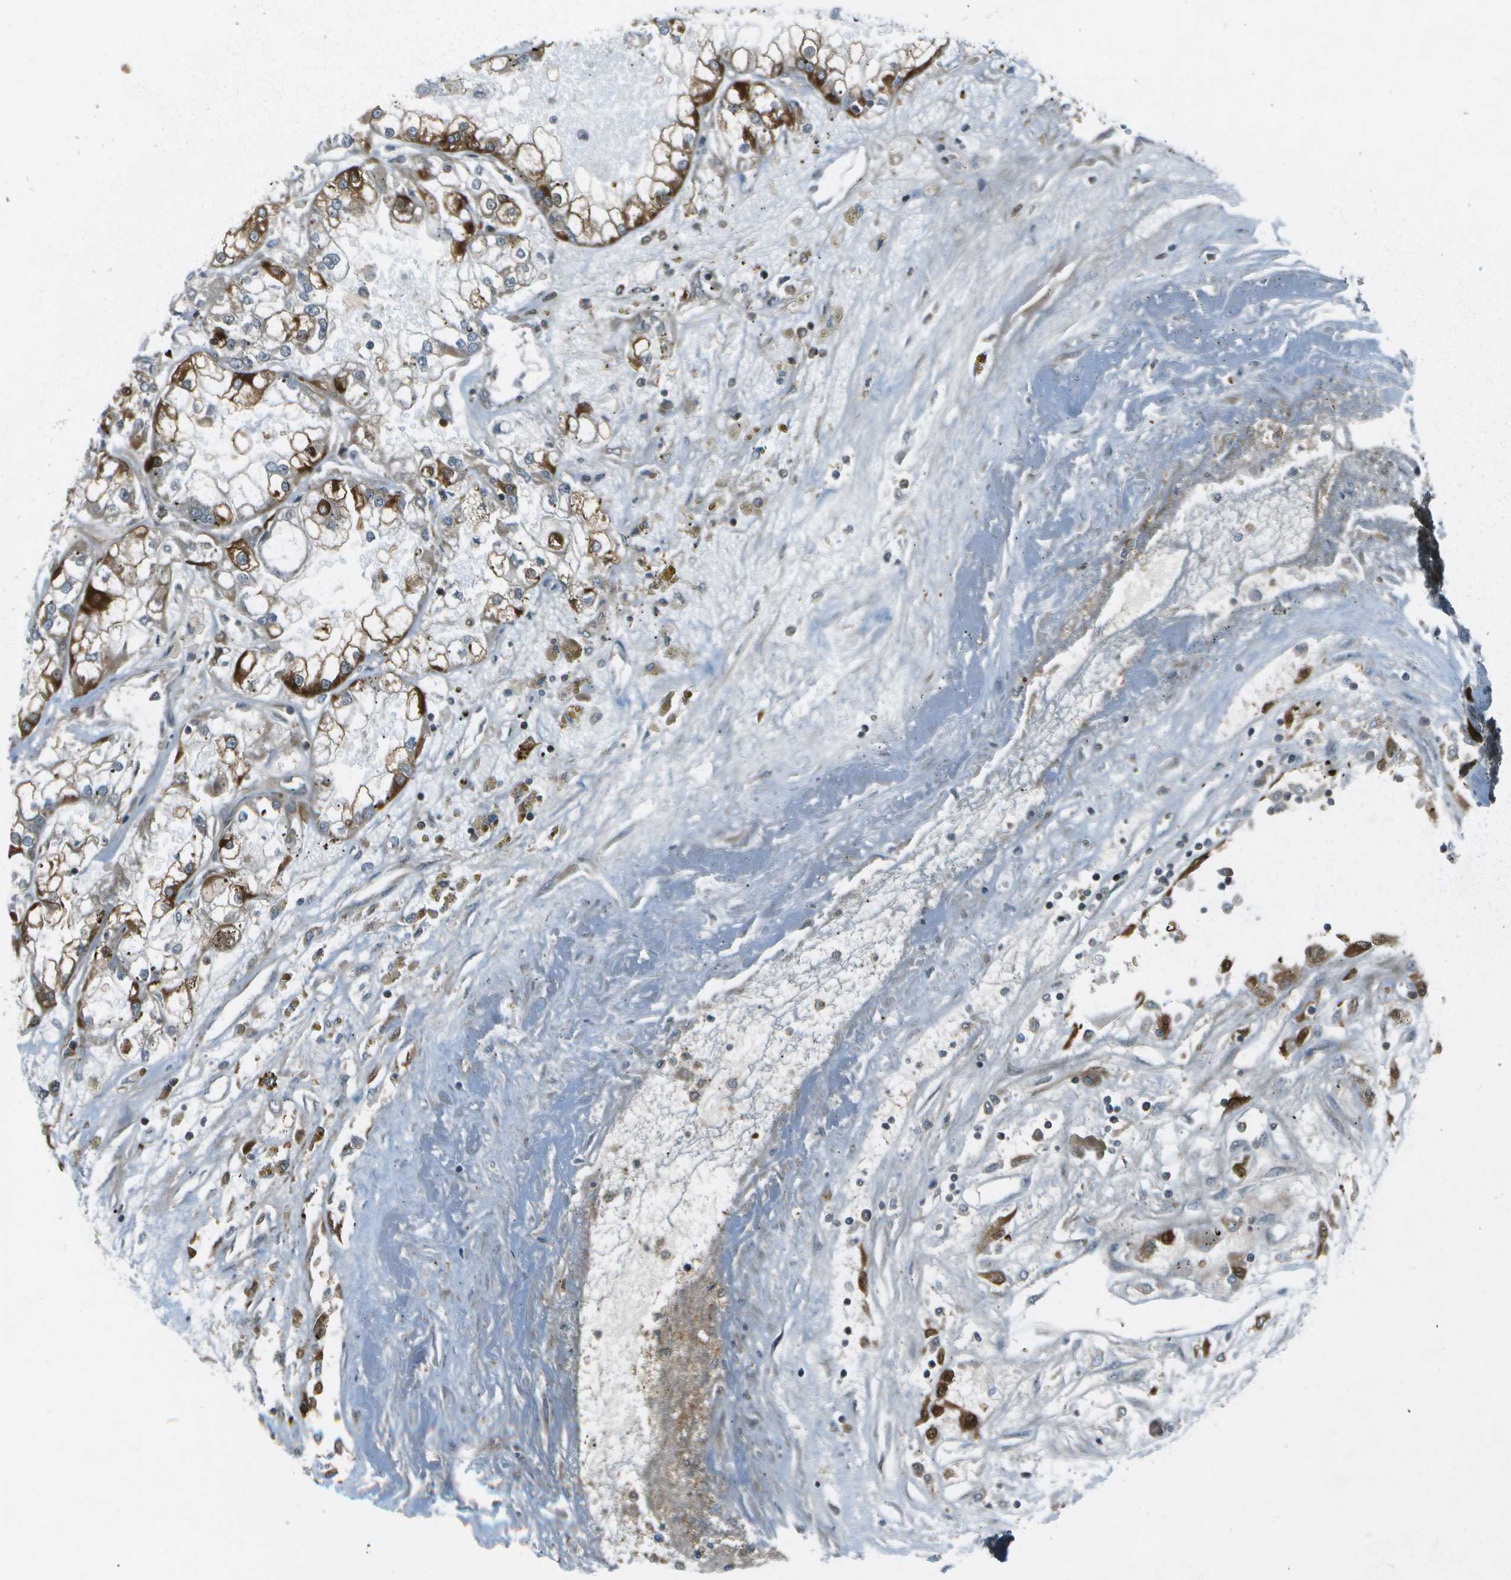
{"staining": {"intensity": "strong", "quantity": "25%-75%", "location": "cytoplasmic/membranous"}, "tissue": "renal cancer", "cell_type": "Tumor cells", "image_type": "cancer", "snomed": [{"axis": "morphology", "description": "Adenocarcinoma, NOS"}, {"axis": "topography", "description": "Kidney"}], "caption": "High-magnification brightfield microscopy of renal cancer stained with DAB (brown) and counterstained with hematoxylin (blue). tumor cells exhibit strong cytoplasmic/membranous staining is identified in approximately25%-75% of cells.", "gene": "TMEM19", "patient": {"sex": "female", "age": 52}}